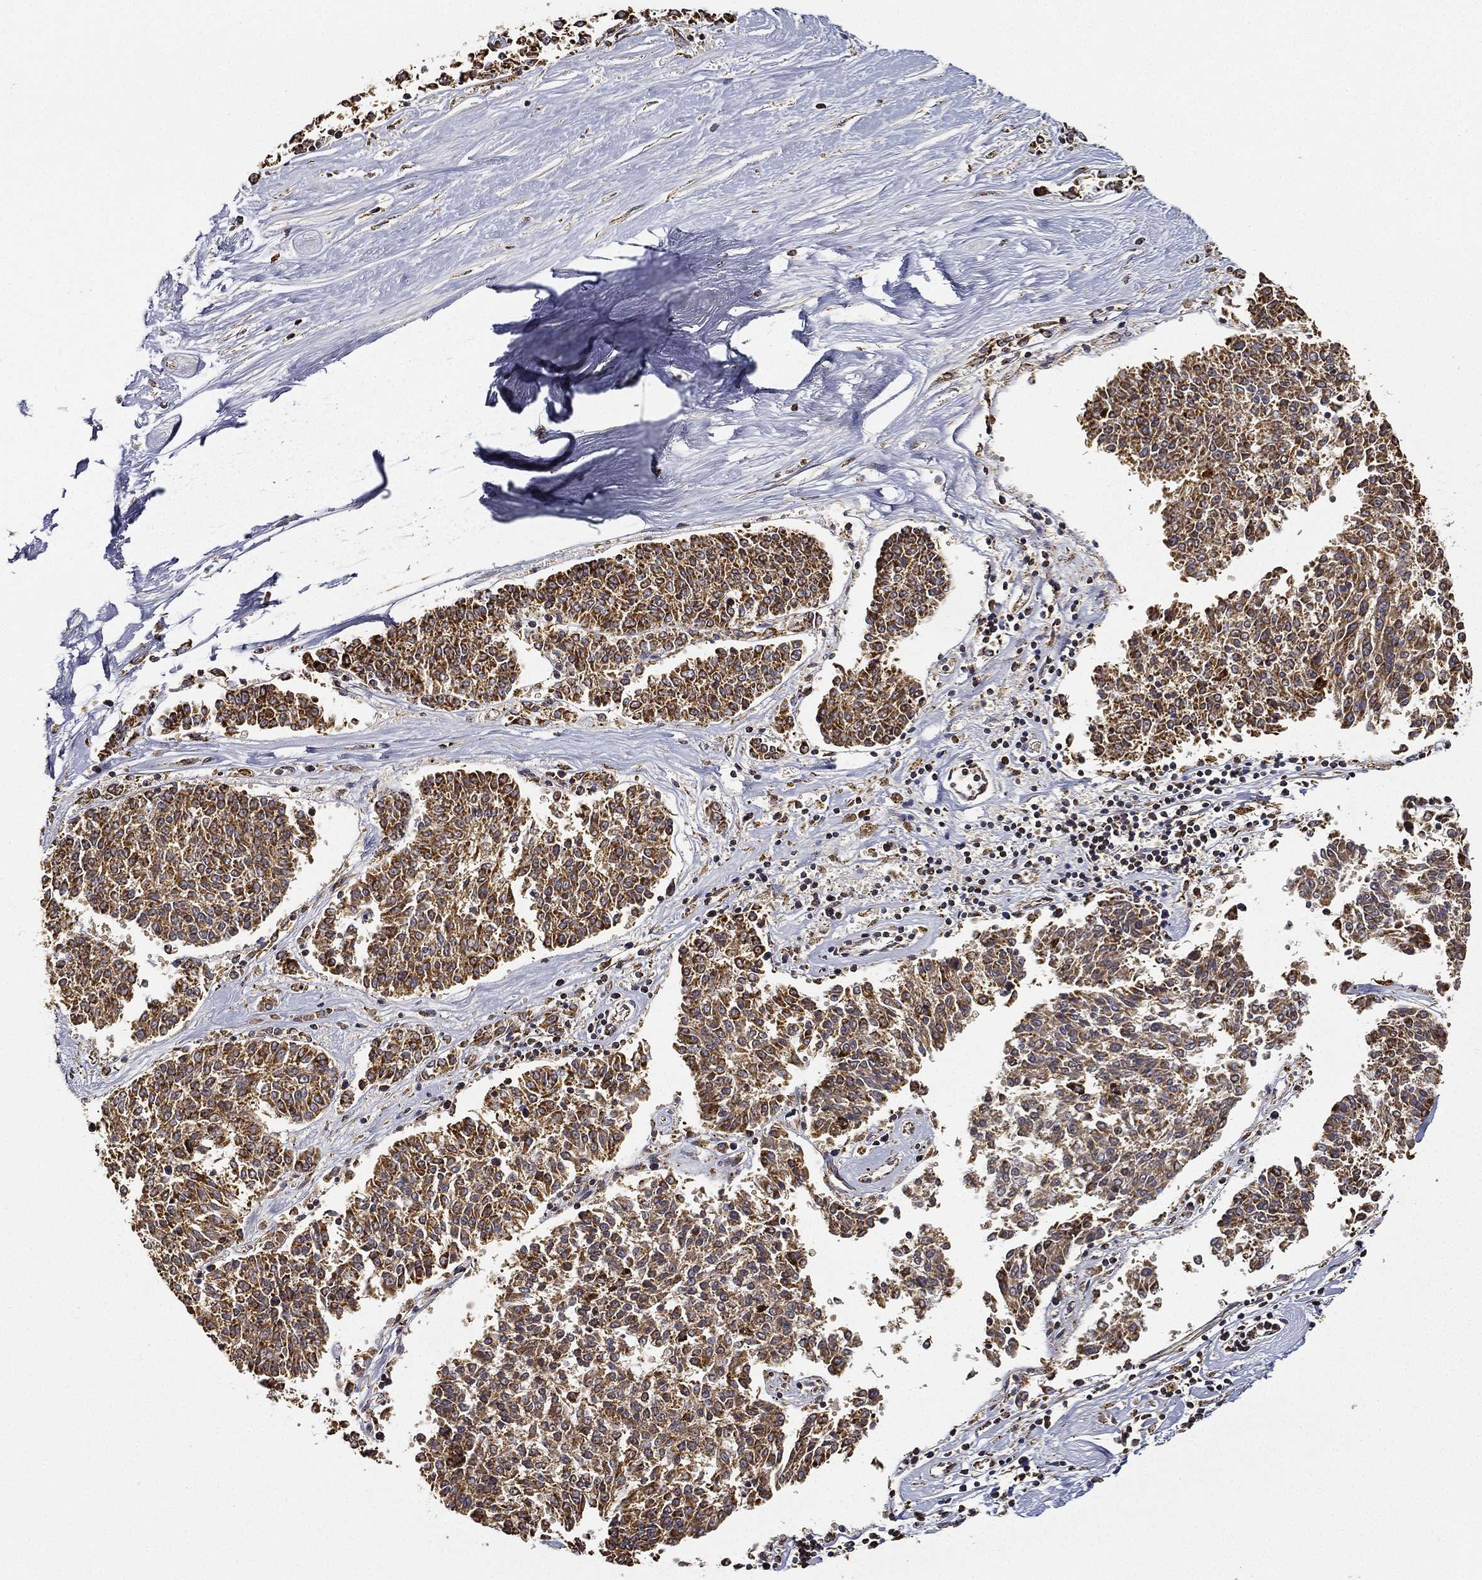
{"staining": {"intensity": "strong", "quantity": ">75%", "location": "cytoplasmic/membranous"}, "tissue": "melanoma", "cell_type": "Tumor cells", "image_type": "cancer", "snomed": [{"axis": "morphology", "description": "Malignant melanoma, NOS"}, {"axis": "topography", "description": "Skin"}], "caption": "The image exhibits a brown stain indicating the presence of a protein in the cytoplasmic/membranous of tumor cells in melanoma. The staining is performed using DAB brown chromogen to label protein expression. The nuclei are counter-stained blue using hematoxylin.", "gene": "NDUFAB1", "patient": {"sex": "female", "age": 72}}